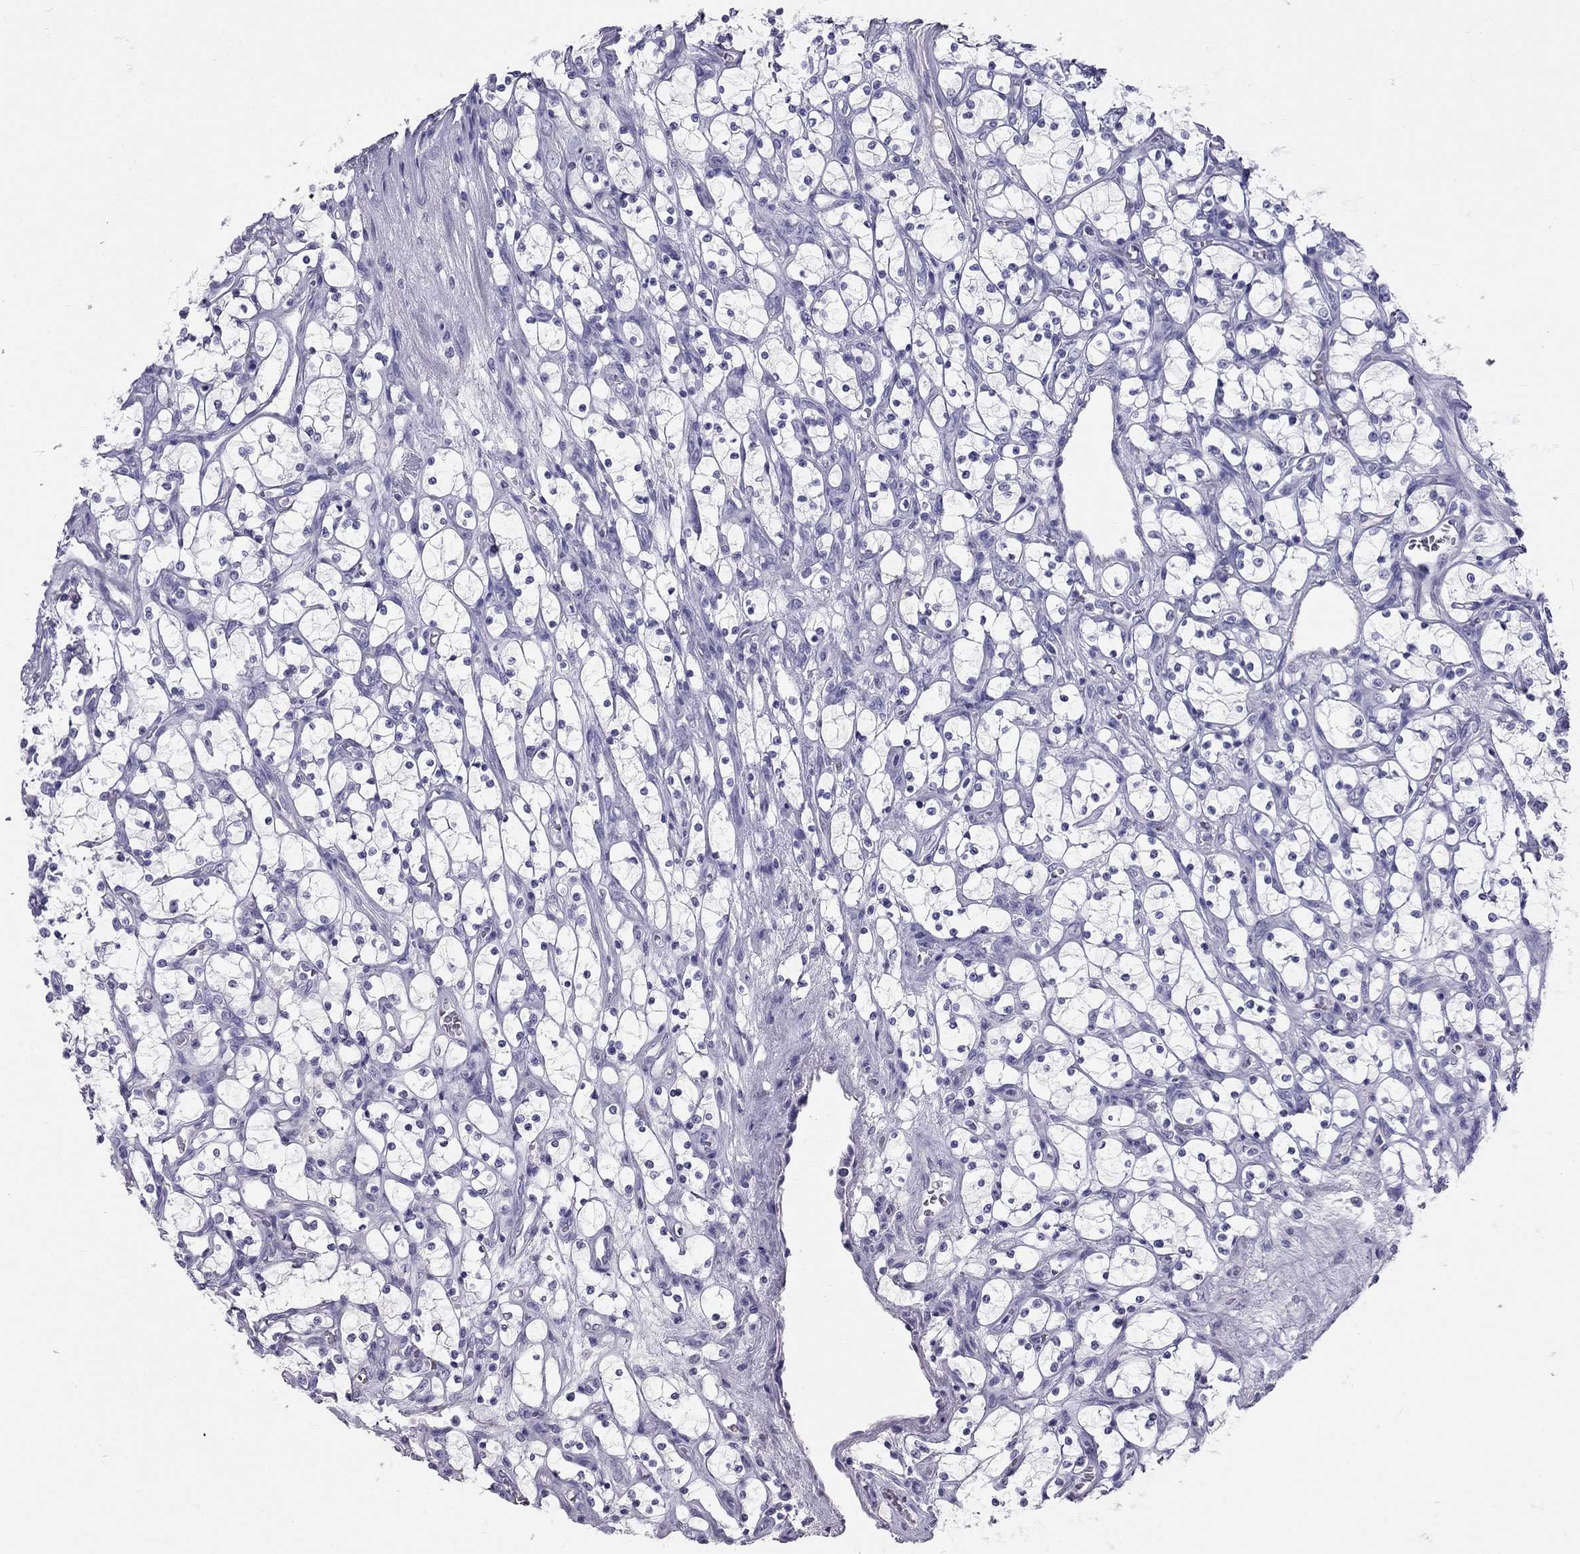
{"staining": {"intensity": "negative", "quantity": "none", "location": "none"}, "tissue": "renal cancer", "cell_type": "Tumor cells", "image_type": "cancer", "snomed": [{"axis": "morphology", "description": "Adenocarcinoma, NOS"}, {"axis": "topography", "description": "Kidney"}], "caption": "Immunohistochemical staining of human adenocarcinoma (renal) shows no significant staining in tumor cells.", "gene": "KLRG1", "patient": {"sex": "female", "age": 69}}